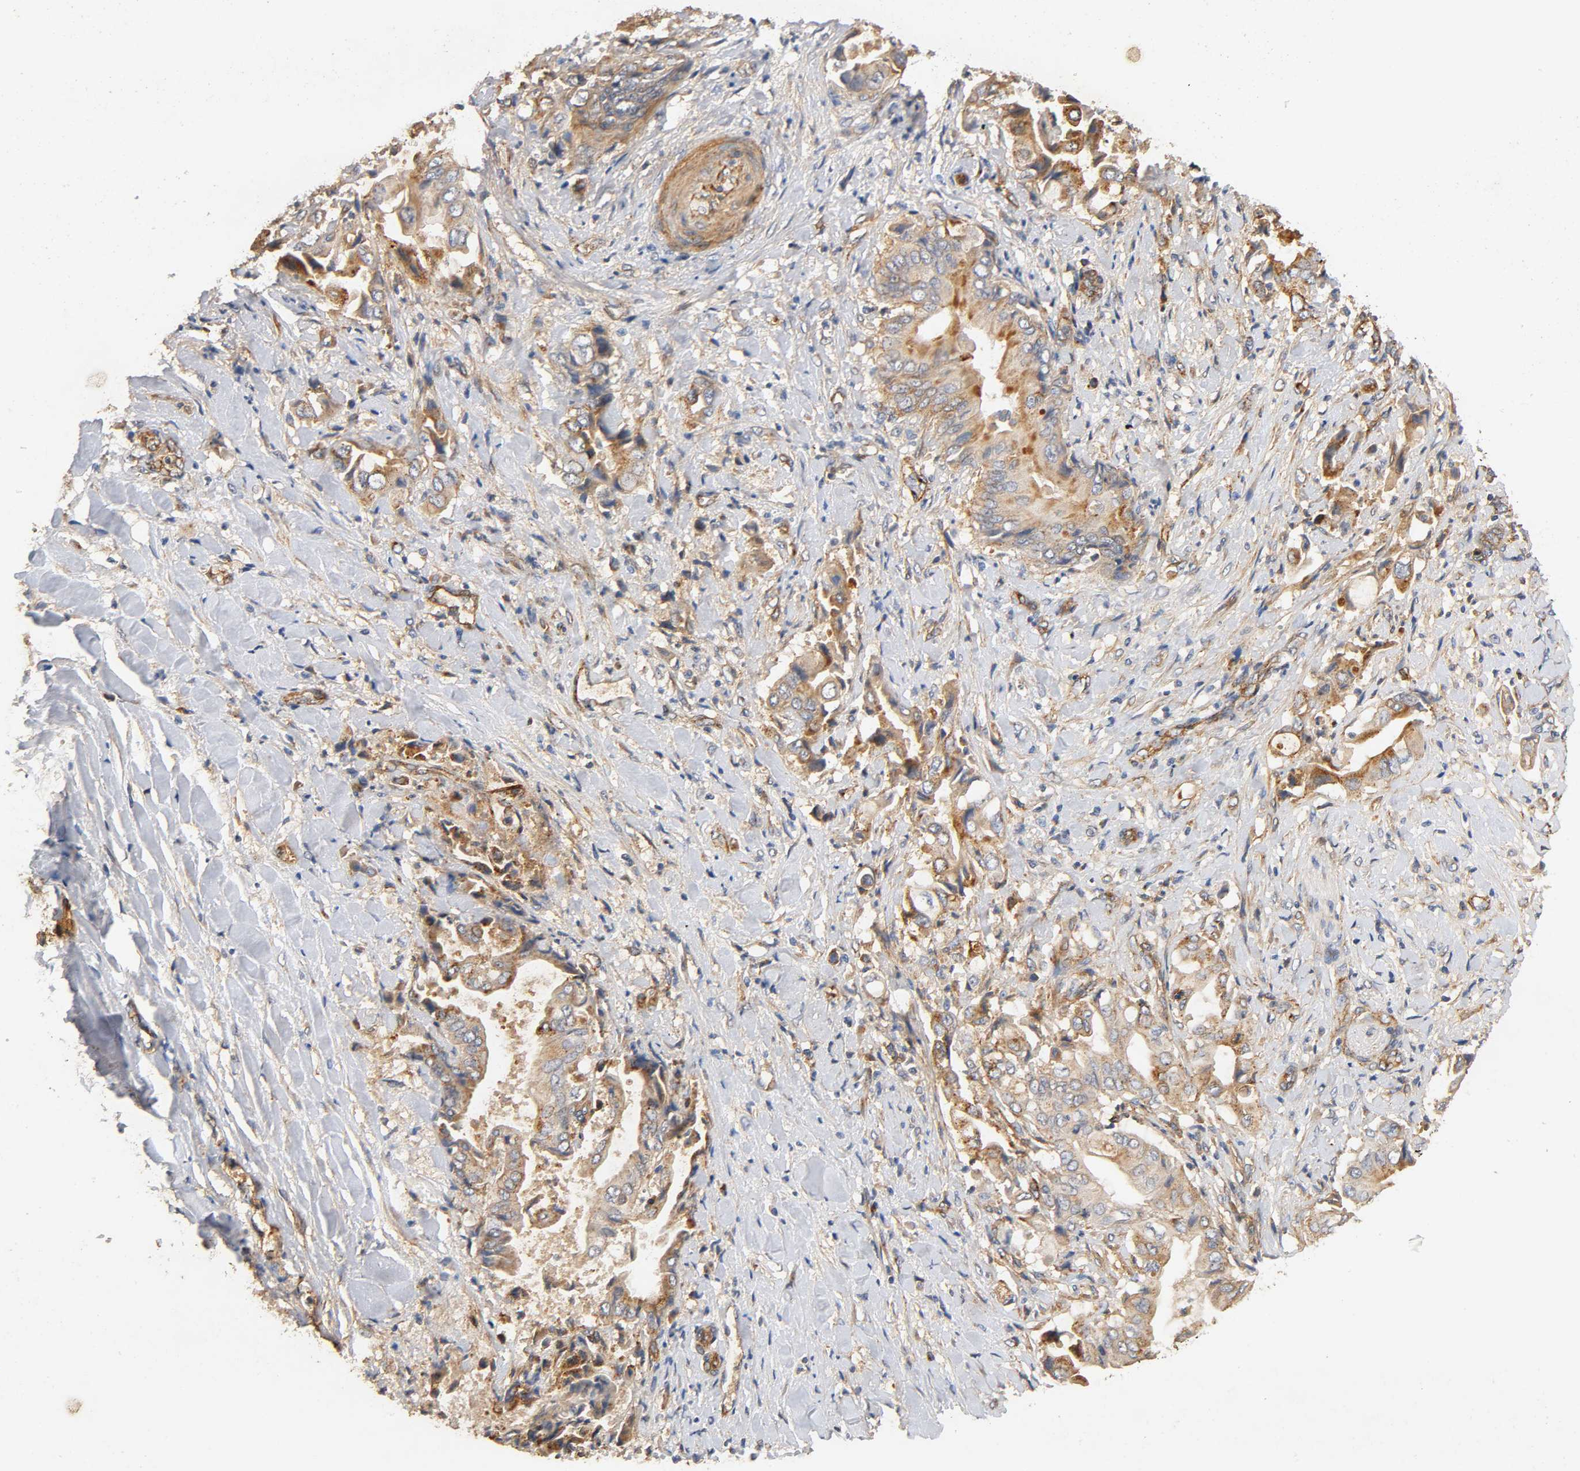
{"staining": {"intensity": "moderate", "quantity": ">75%", "location": "cytoplasmic/membranous"}, "tissue": "liver cancer", "cell_type": "Tumor cells", "image_type": "cancer", "snomed": [{"axis": "morphology", "description": "Cholangiocarcinoma"}, {"axis": "topography", "description": "Liver"}], "caption": "This micrograph shows IHC staining of human liver cholangiocarcinoma, with medium moderate cytoplasmic/membranous staining in about >75% of tumor cells.", "gene": "IFITM3", "patient": {"sex": "male", "age": 58}}